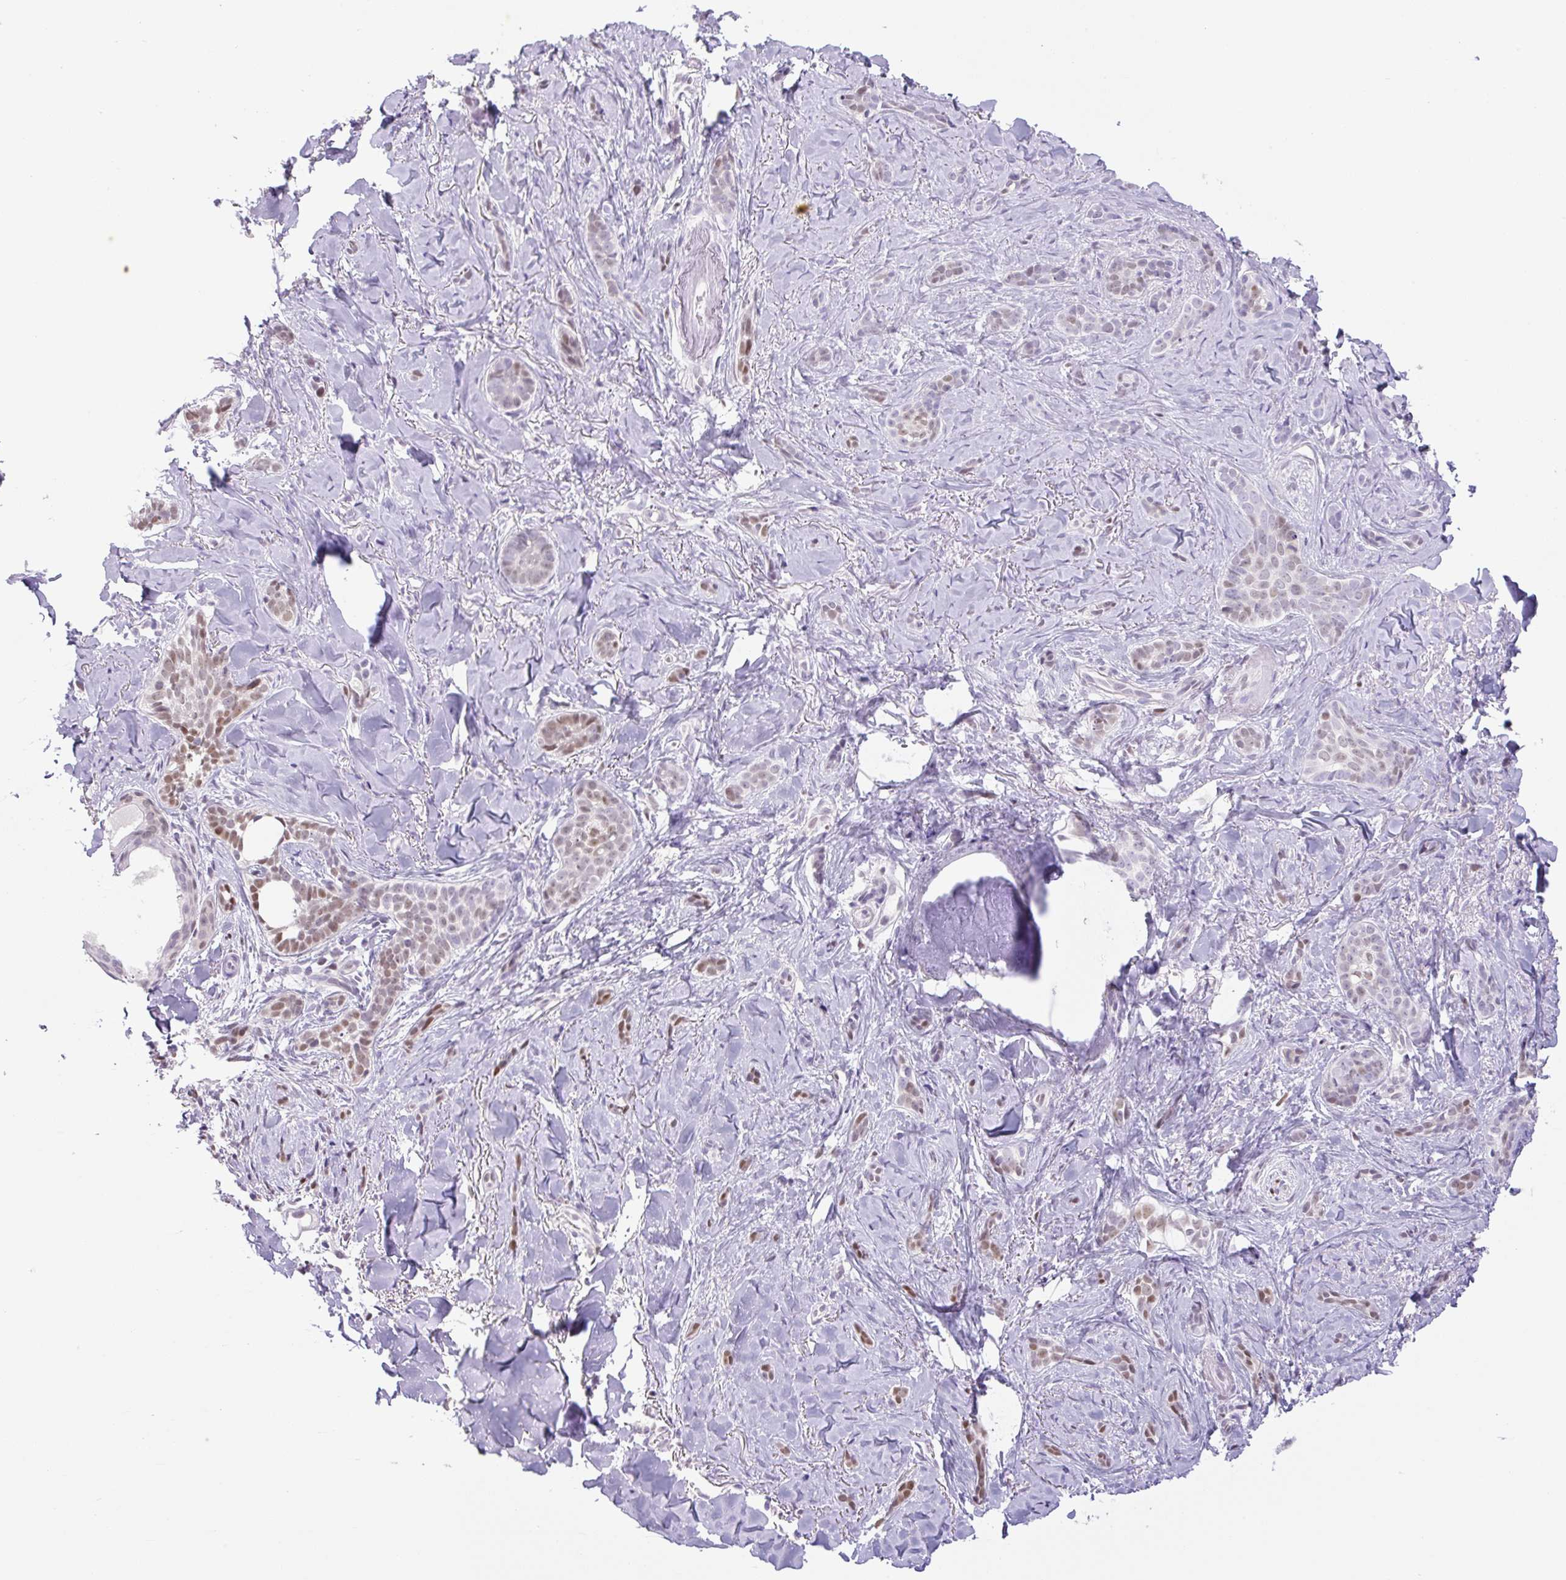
{"staining": {"intensity": "weak", "quantity": "25%-75%", "location": "nuclear"}, "tissue": "skin cancer", "cell_type": "Tumor cells", "image_type": "cancer", "snomed": [{"axis": "morphology", "description": "Basal cell carcinoma"}, {"axis": "topography", "description": "Skin"}], "caption": "Immunohistochemistry (IHC) micrograph of basal cell carcinoma (skin) stained for a protein (brown), which demonstrates low levels of weak nuclear staining in about 25%-75% of tumor cells.", "gene": "TLE3", "patient": {"sex": "female", "age": 55}}